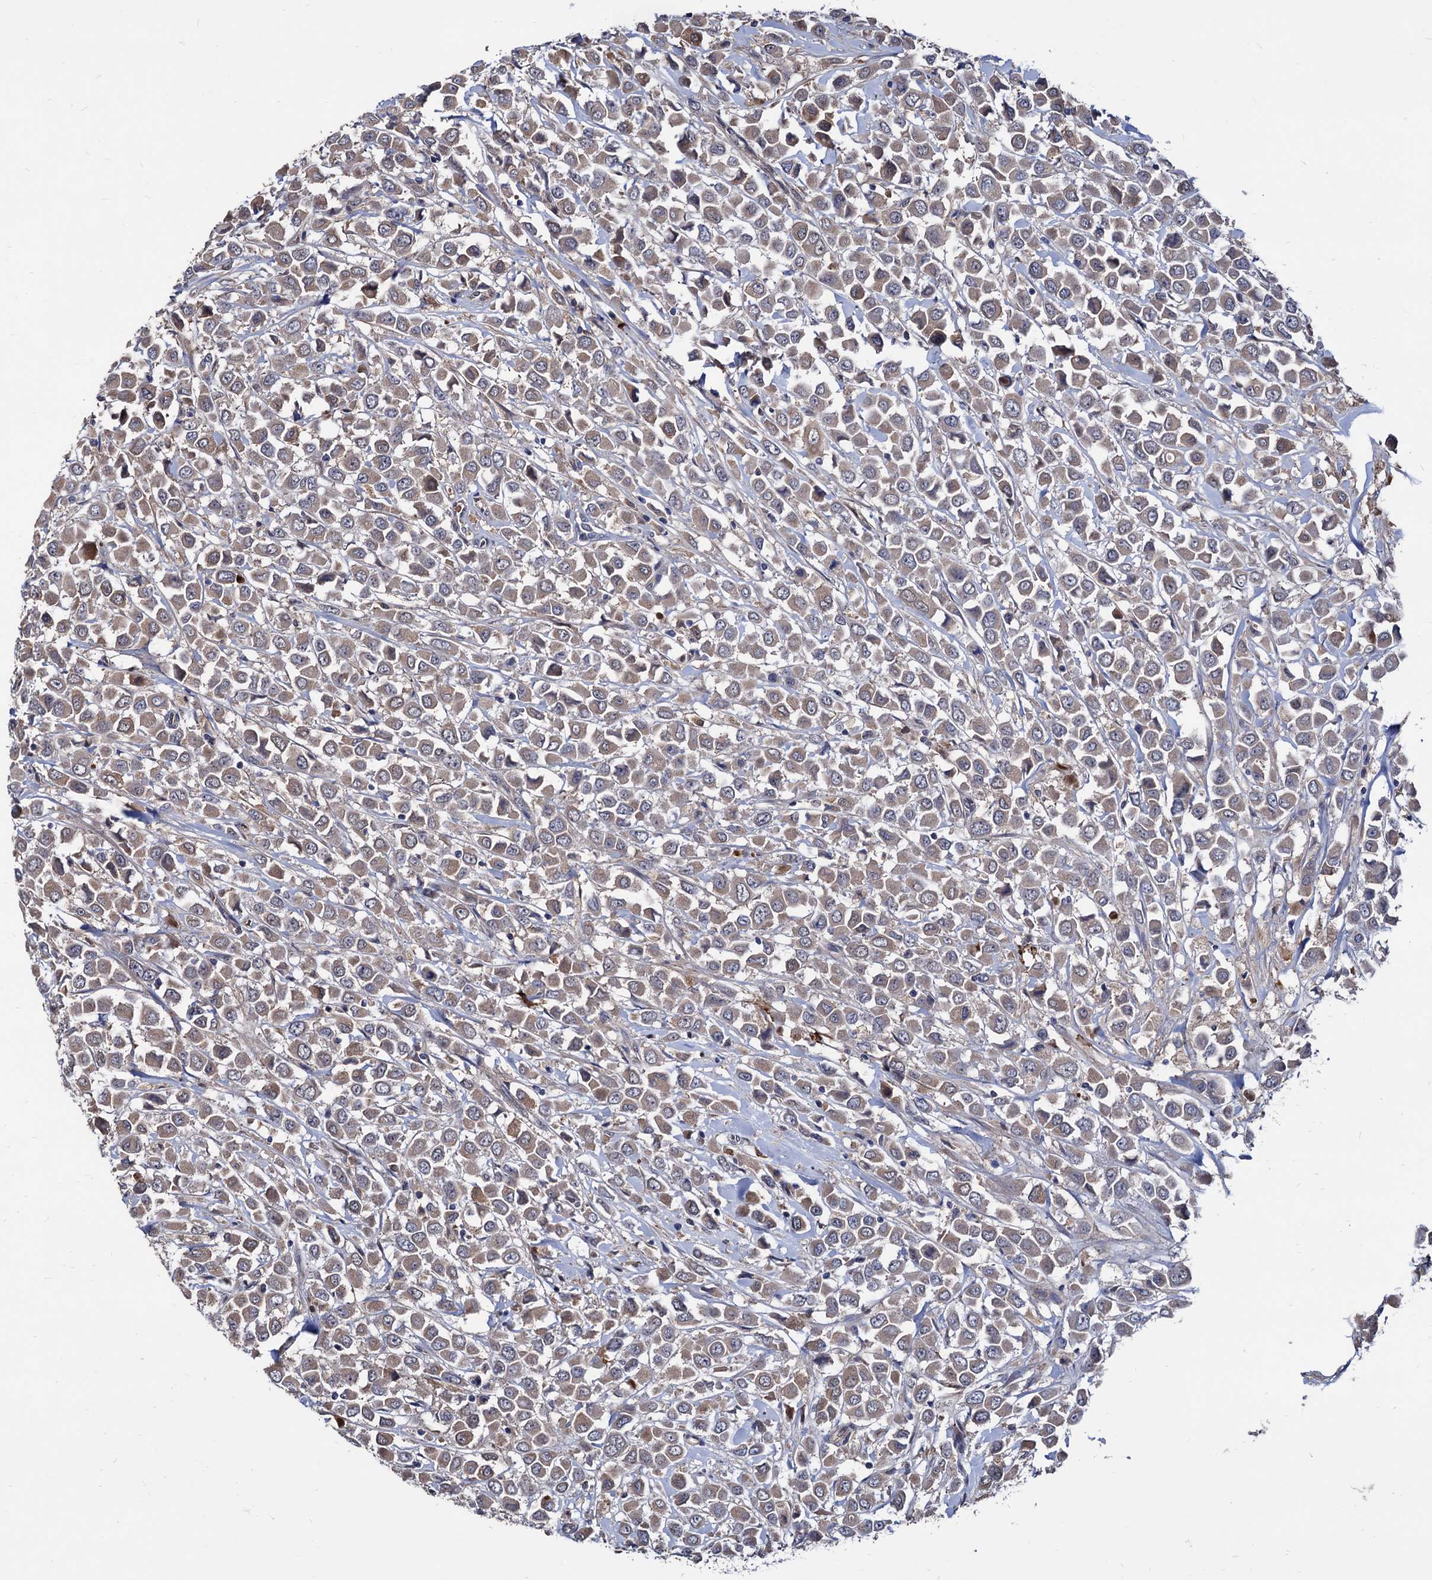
{"staining": {"intensity": "weak", "quantity": ">75%", "location": "cytoplasmic/membranous"}, "tissue": "breast cancer", "cell_type": "Tumor cells", "image_type": "cancer", "snomed": [{"axis": "morphology", "description": "Duct carcinoma"}, {"axis": "topography", "description": "Breast"}], "caption": "Breast cancer stained with a brown dye displays weak cytoplasmic/membranous positive positivity in approximately >75% of tumor cells.", "gene": "CPPED1", "patient": {"sex": "female", "age": 61}}